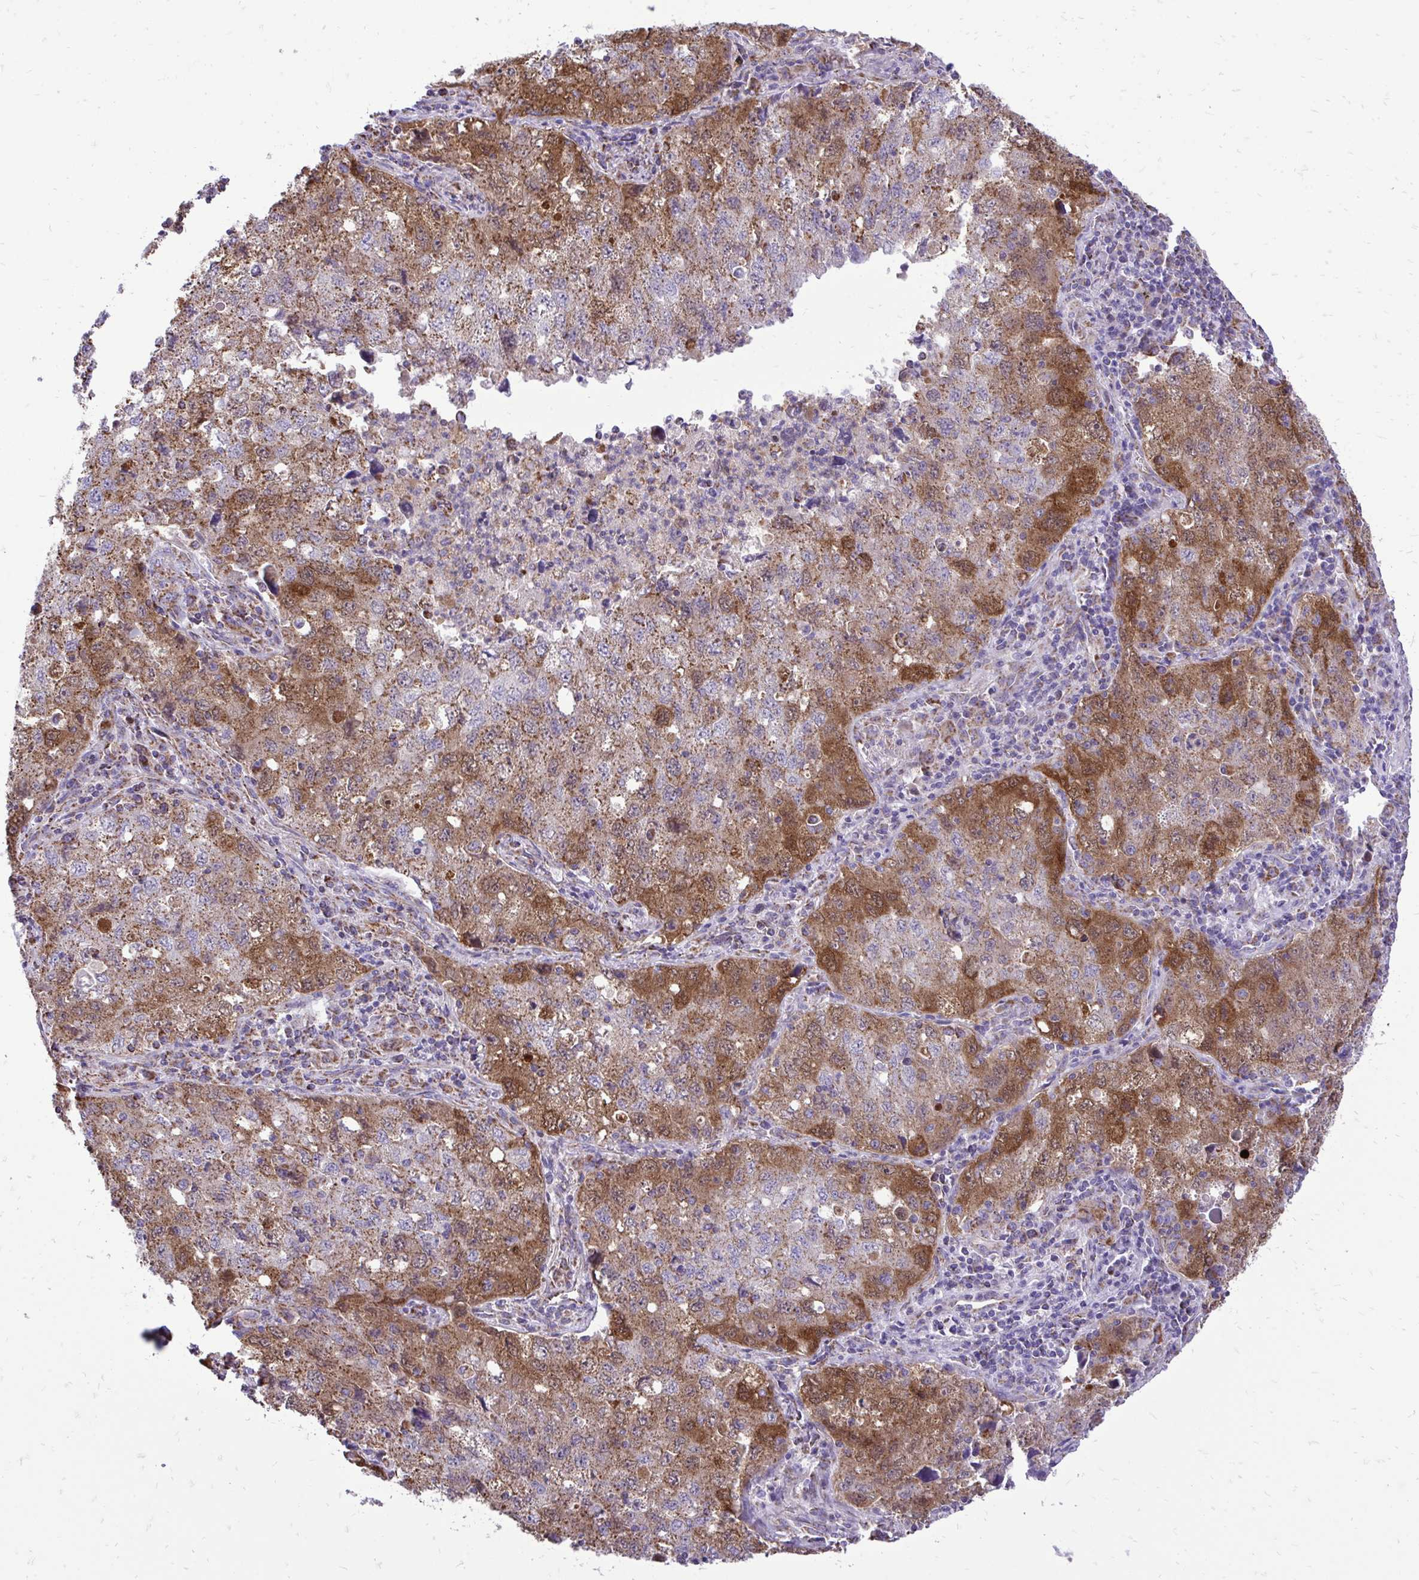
{"staining": {"intensity": "moderate", "quantity": "25%-75%", "location": "cytoplasmic/membranous"}, "tissue": "lung cancer", "cell_type": "Tumor cells", "image_type": "cancer", "snomed": [{"axis": "morphology", "description": "Adenocarcinoma, NOS"}, {"axis": "topography", "description": "Lung"}], "caption": "This is an image of immunohistochemistry staining of adenocarcinoma (lung), which shows moderate staining in the cytoplasmic/membranous of tumor cells.", "gene": "UBE2C", "patient": {"sex": "female", "age": 57}}